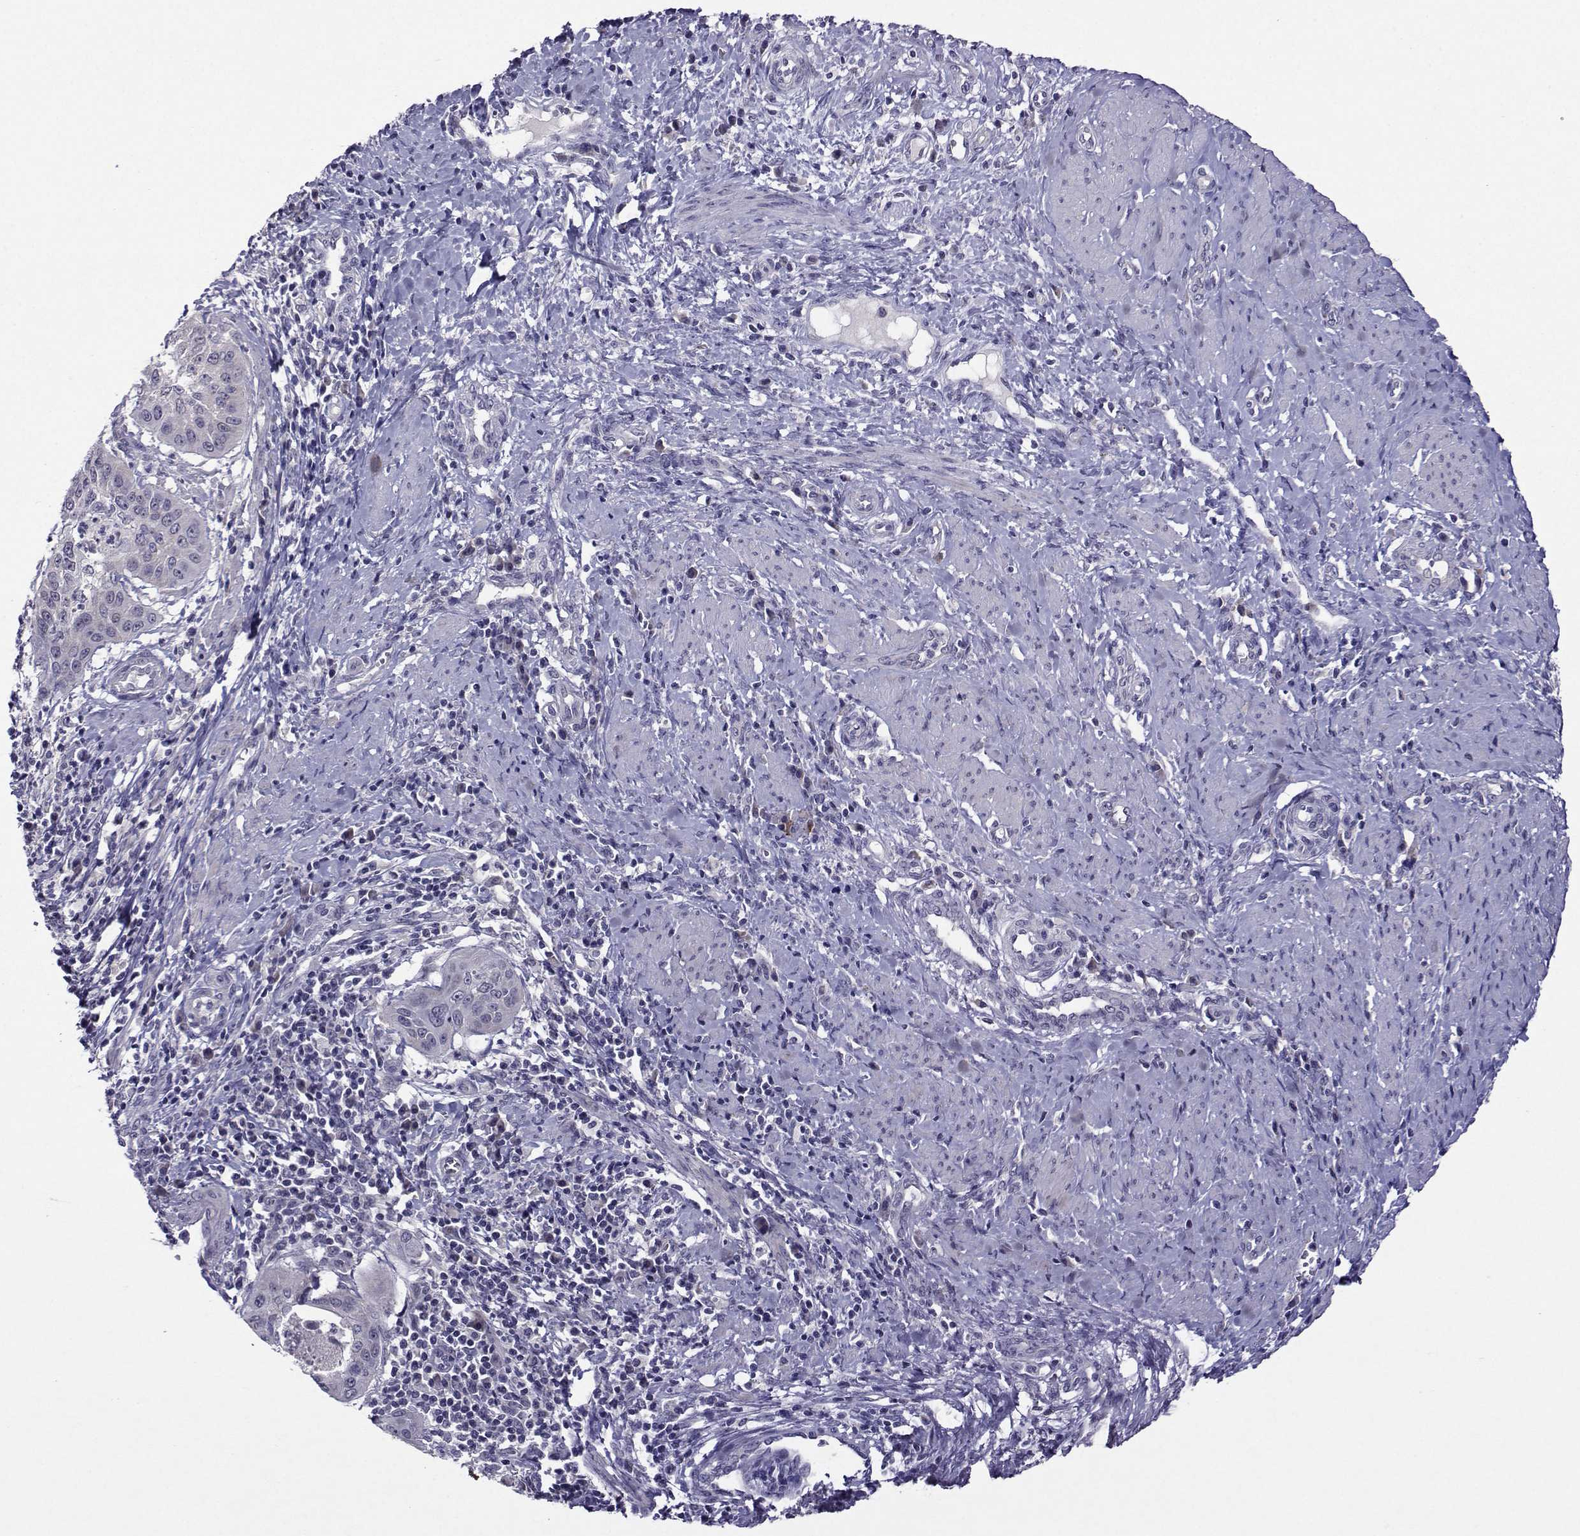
{"staining": {"intensity": "negative", "quantity": "none", "location": "none"}, "tissue": "cervical cancer", "cell_type": "Tumor cells", "image_type": "cancer", "snomed": [{"axis": "morphology", "description": "Squamous cell carcinoma, NOS"}, {"axis": "topography", "description": "Cervix"}], "caption": "IHC of cervical squamous cell carcinoma displays no expression in tumor cells.", "gene": "DDX20", "patient": {"sex": "female", "age": 39}}